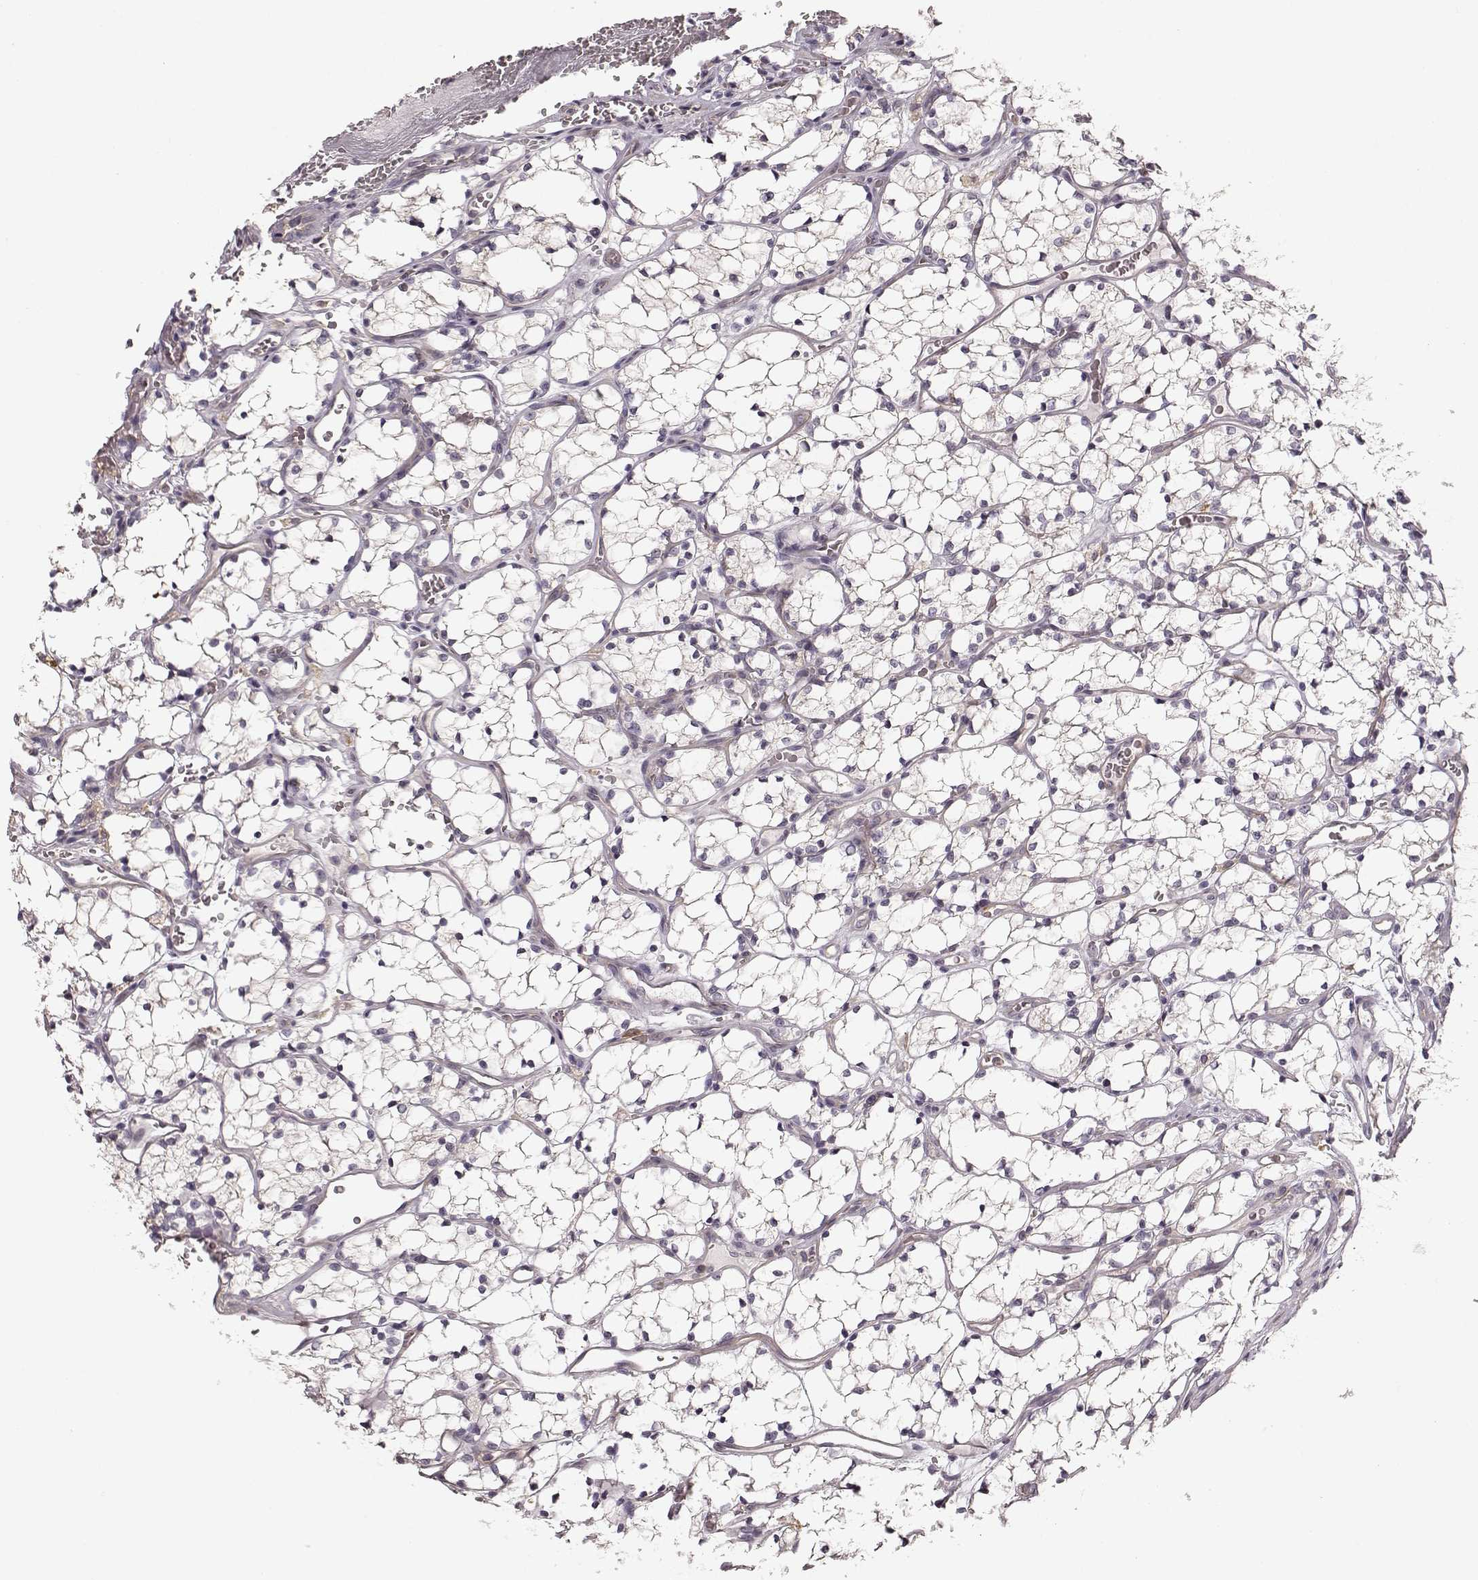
{"staining": {"intensity": "negative", "quantity": "none", "location": "none"}, "tissue": "renal cancer", "cell_type": "Tumor cells", "image_type": "cancer", "snomed": [{"axis": "morphology", "description": "Adenocarcinoma, NOS"}, {"axis": "topography", "description": "Kidney"}], "caption": "Protein analysis of renal adenocarcinoma exhibits no significant positivity in tumor cells.", "gene": "GPR50", "patient": {"sex": "female", "age": 69}}